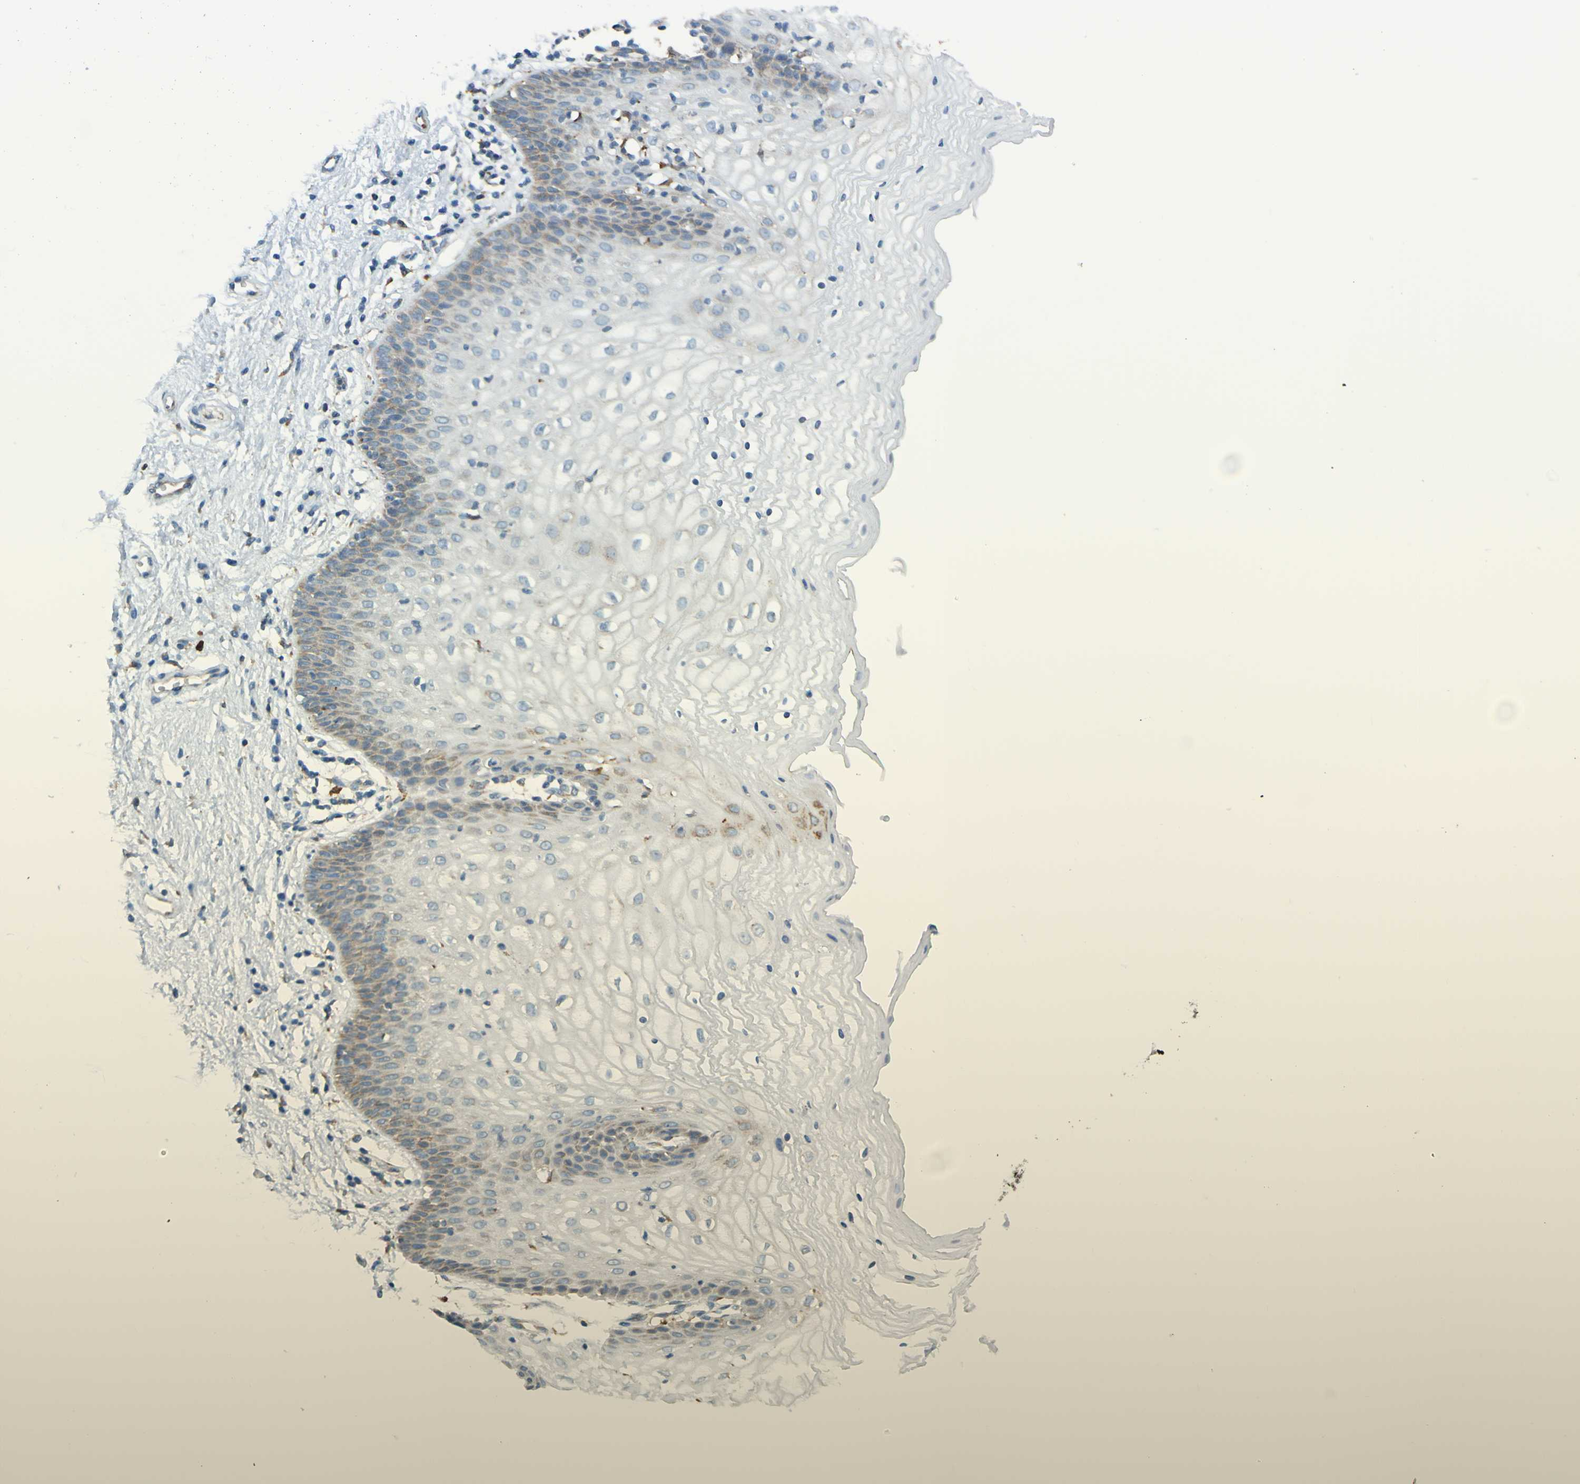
{"staining": {"intensity": "weak", "quantity": "25%-75%", "location": "cytoplasmic/membranous"}, "tissue": "vagina", "cell_type": "Squamous epithelial cells", "image_type": "normal", "snomed": [{"axis": "morphology", "description": "Normal tissue, NOS"}, {"axis": "topography", "description": "Vagina"}], "caption": "Immunohistochemical staining of unremarkable human vagina exhibits 25%-75% levels of weak cytoplasmic/membranous protein expression in about 25%-75% of squamous epithelial cells. The staining was performed using DAB, with brown indicating positive protein expression. Nuclei are stained blue with hematoxylin.", "gene": "SSR1", "patient": {"sex": "female", "age": 34}}